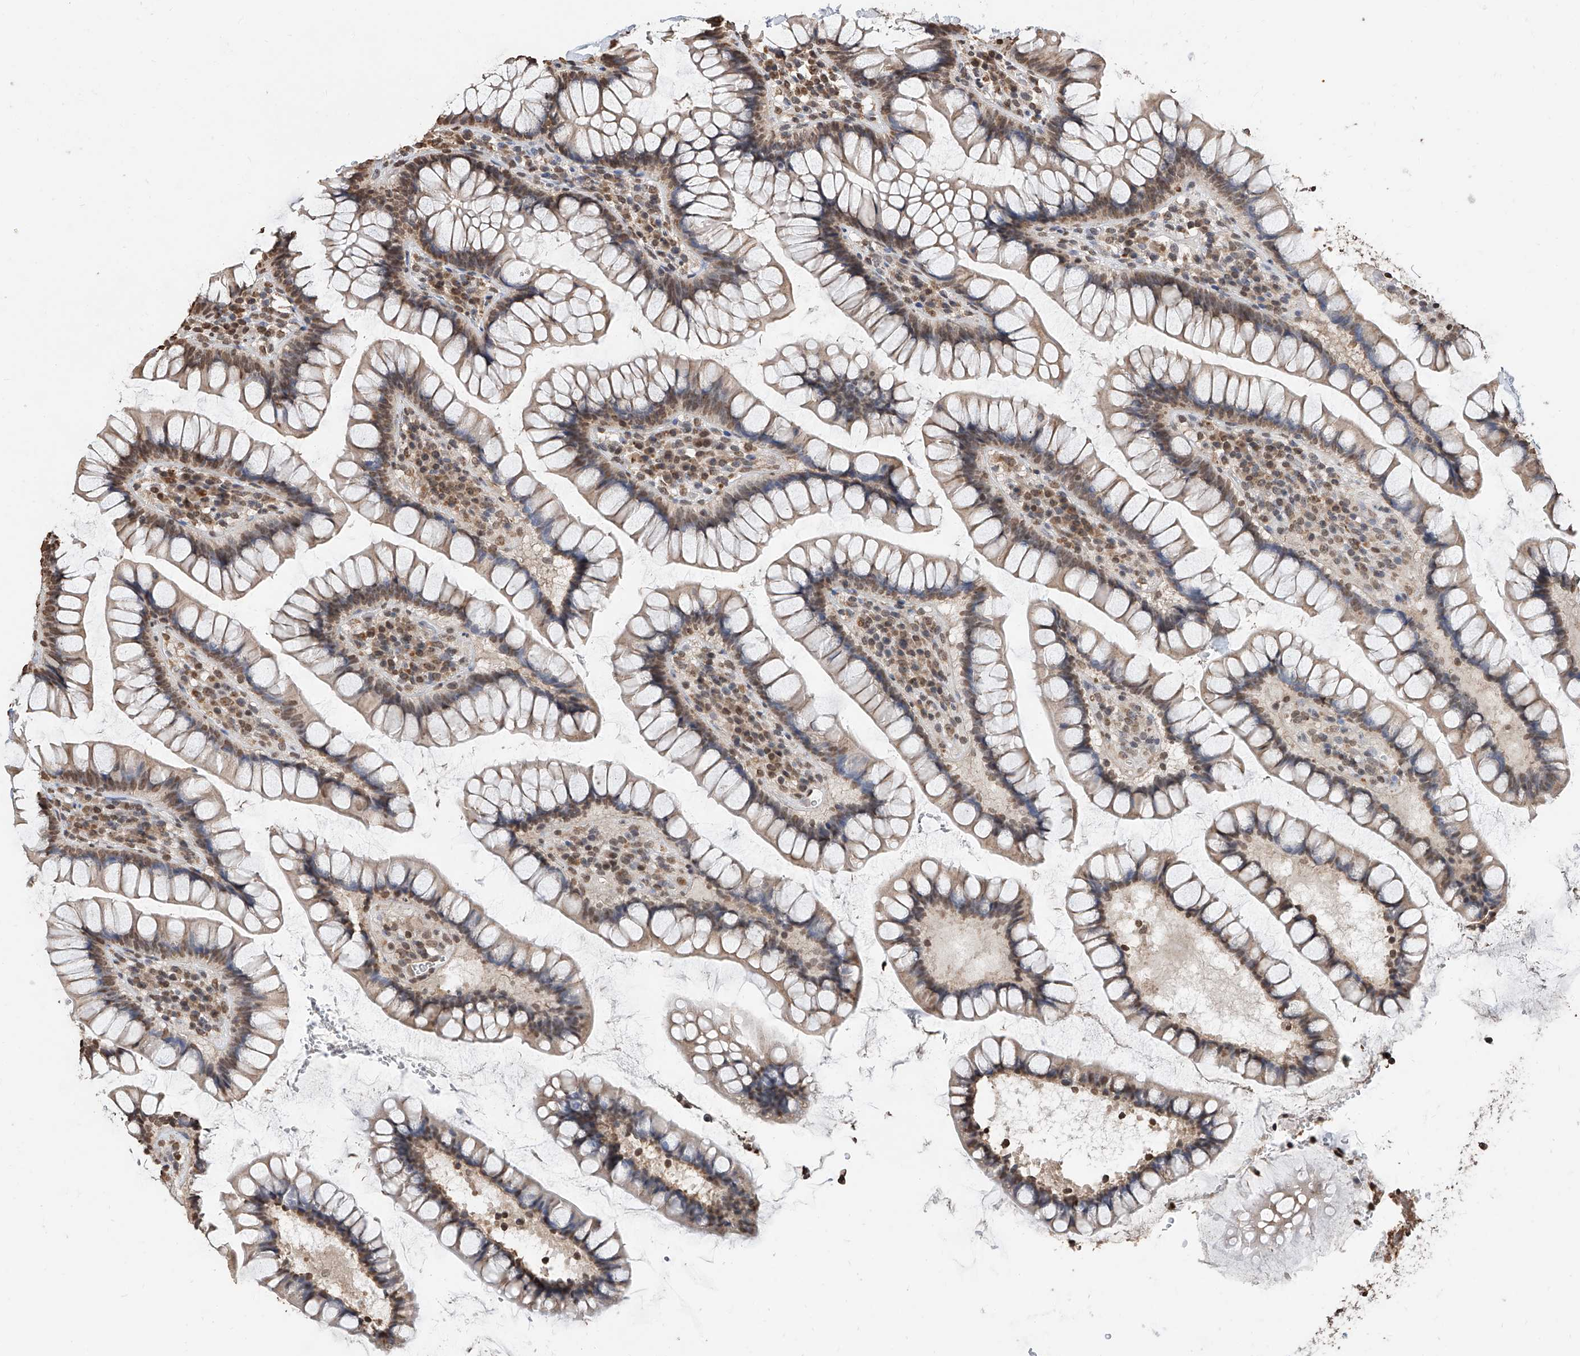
{"staining": {"intensity": "moderate", "quantity": ">75%", "location": "cytoplasmic/membranous,nuclear"}, "tissue": "colon", "cell_type": "Endothelial cells", "image_type": "normal", "snomed": [{"axis": "morphology", "description": "Normal tissue, NOS"}, {"axis": "topography", "description": "Colon"}], "caption": "Endothelial cells display moderate cytoplasmic/membranous,nuclear positivity in approximately >75% of cells in benign colon.", "gene": "RP9", "patient": {"sex": "female", "age": 79}}